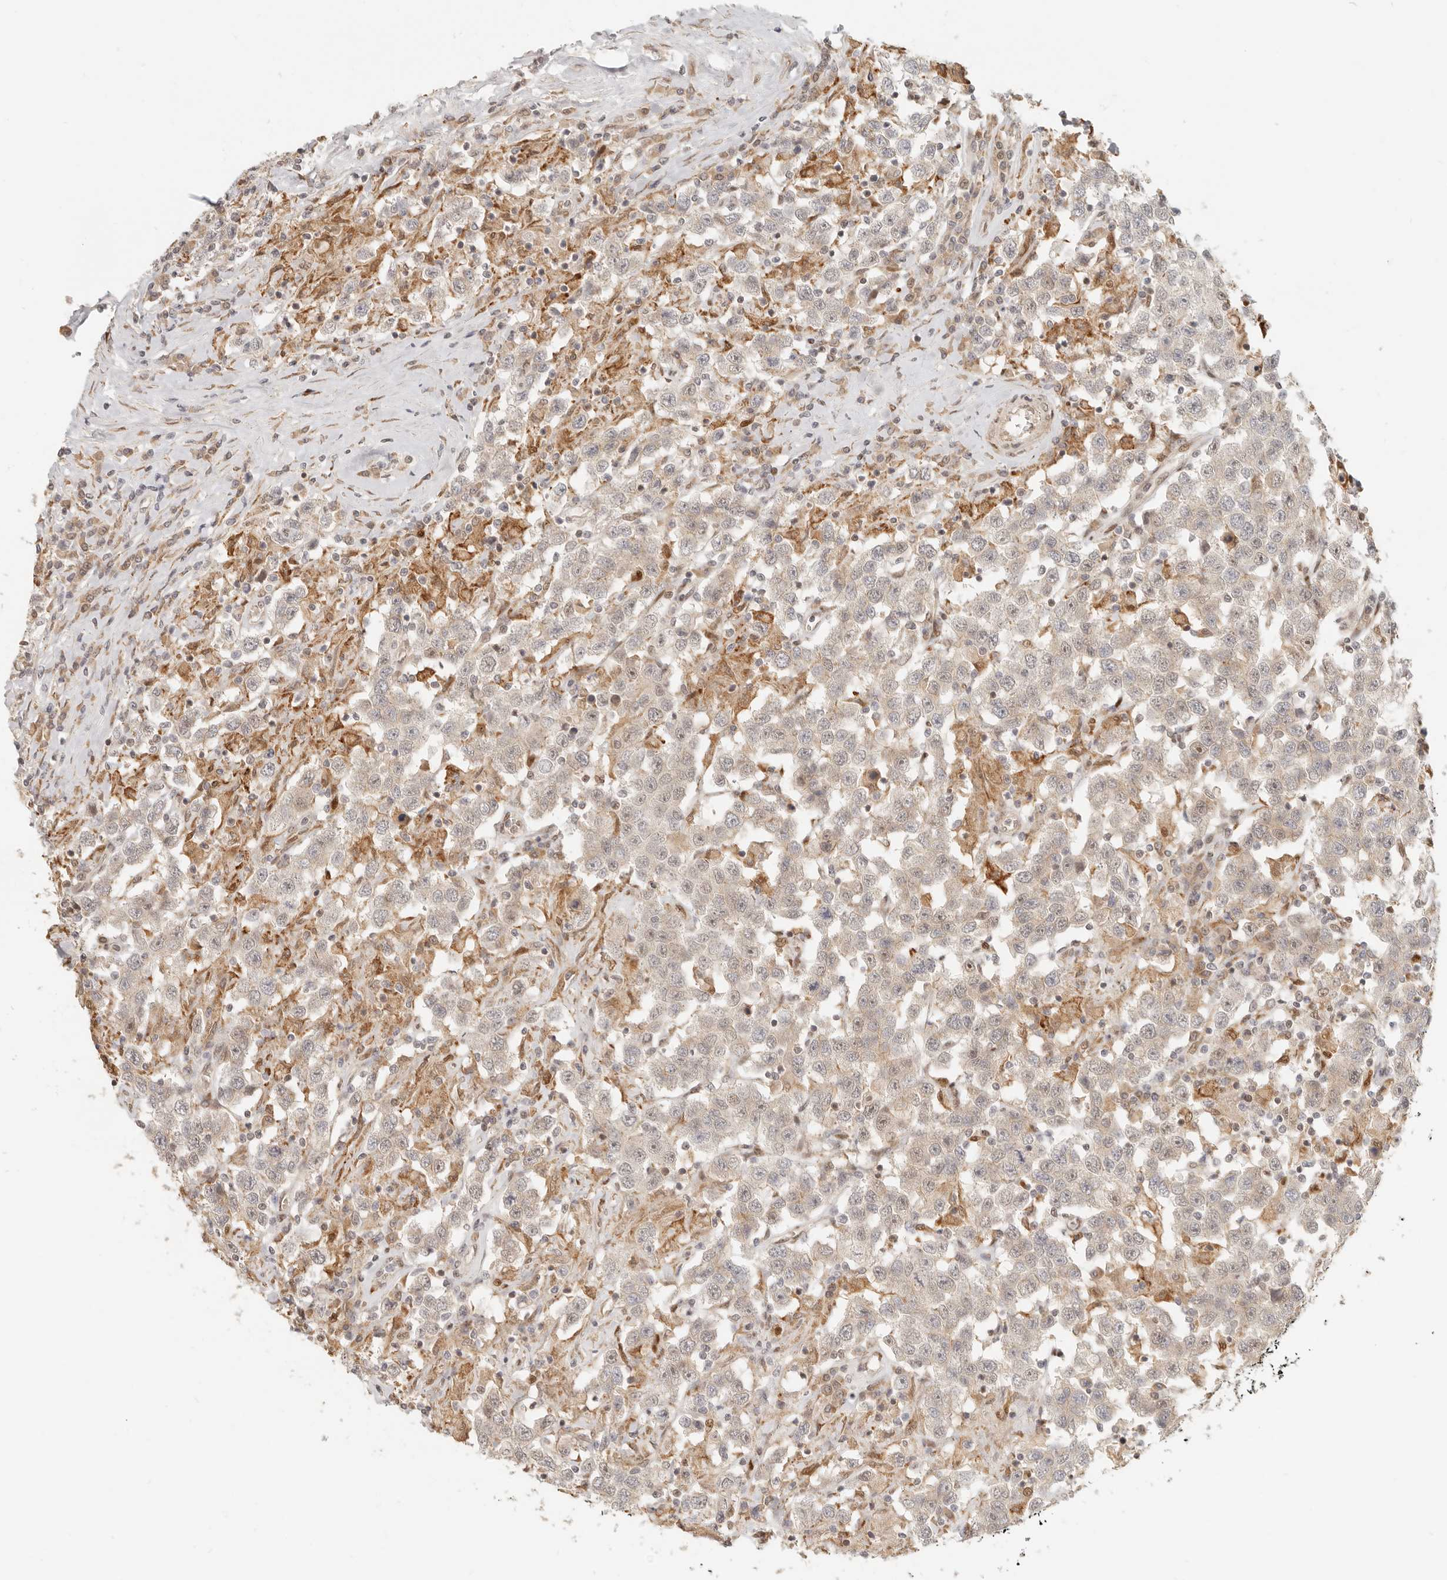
{"staining": {"intensity": "weak", "quantity": "<25%", "location": "cytoplasmic/membranous"}, "tissue": "testis cancer", "cell_type": "Tumor cells", "image_type": "cancer", "snomed": [{"axis": "morphology", "description": "Seminoma, NOS"}, {"axis": "topography", "description": "Testis"}], "caption": "This is an immunohistochemistry (IHC) histopathology image of seminoma (testis). There is no staining in tumor cells.", "gene": "TUFT1", "patient": {"sex": "male", "age": 41}}